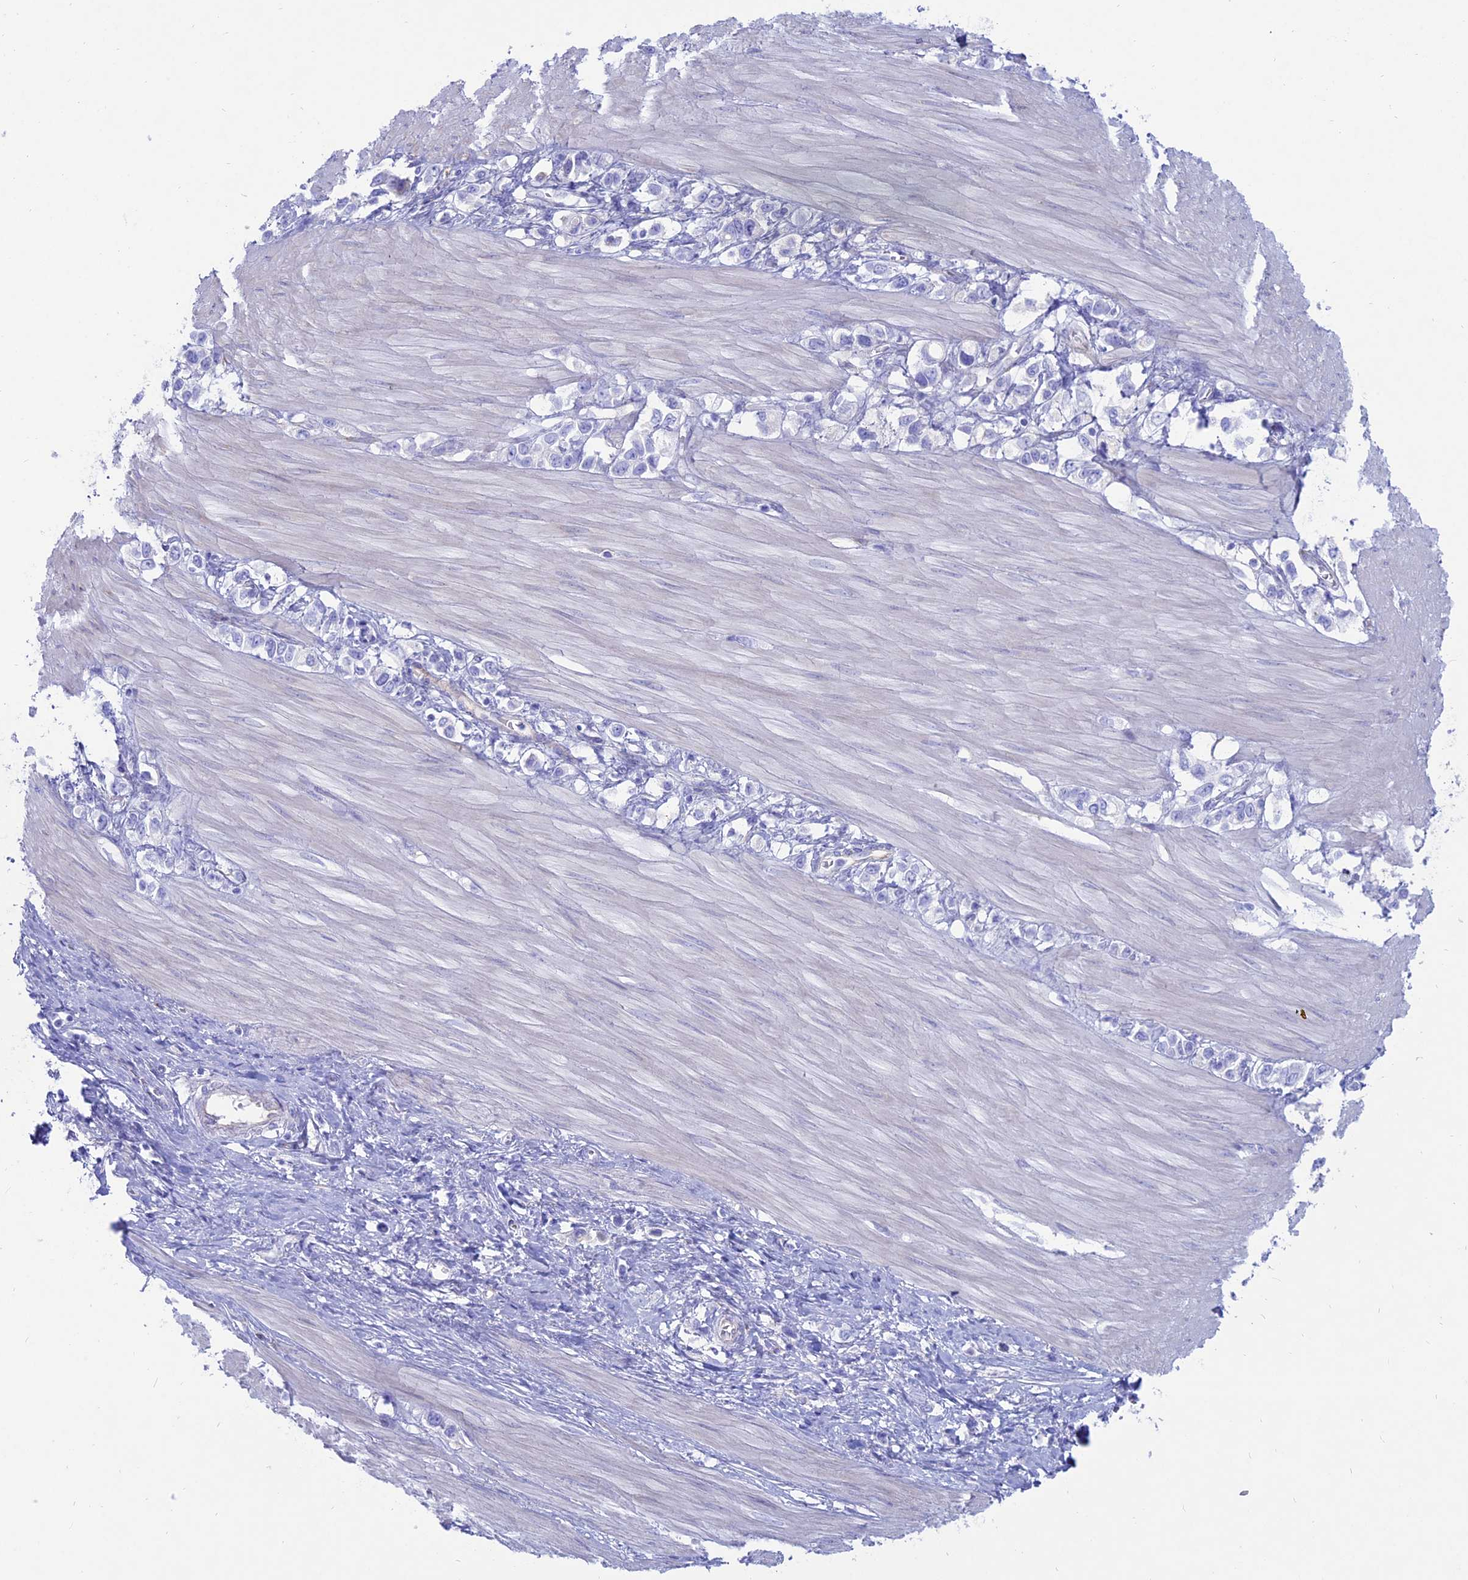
{"staining": {"intensity": "negative", "quantity": "none", "location": "none"}, "tissue": "stomach cancer", "cell_type": "Tumor cells", "image_type": "cancer", "snomed": [{"axis": "morphology", "description": "Adenocarcinoma, NOS"}, {"axis": "topography", "description": "Stomach"}], "caption": "Immunohistochemistry image of stomach adenocarcinoma stained for a protein (brown), which shows no expression in tumor cells.", "gene": "OR2AE1", "patient": {"sex": "female", "age": 65}}